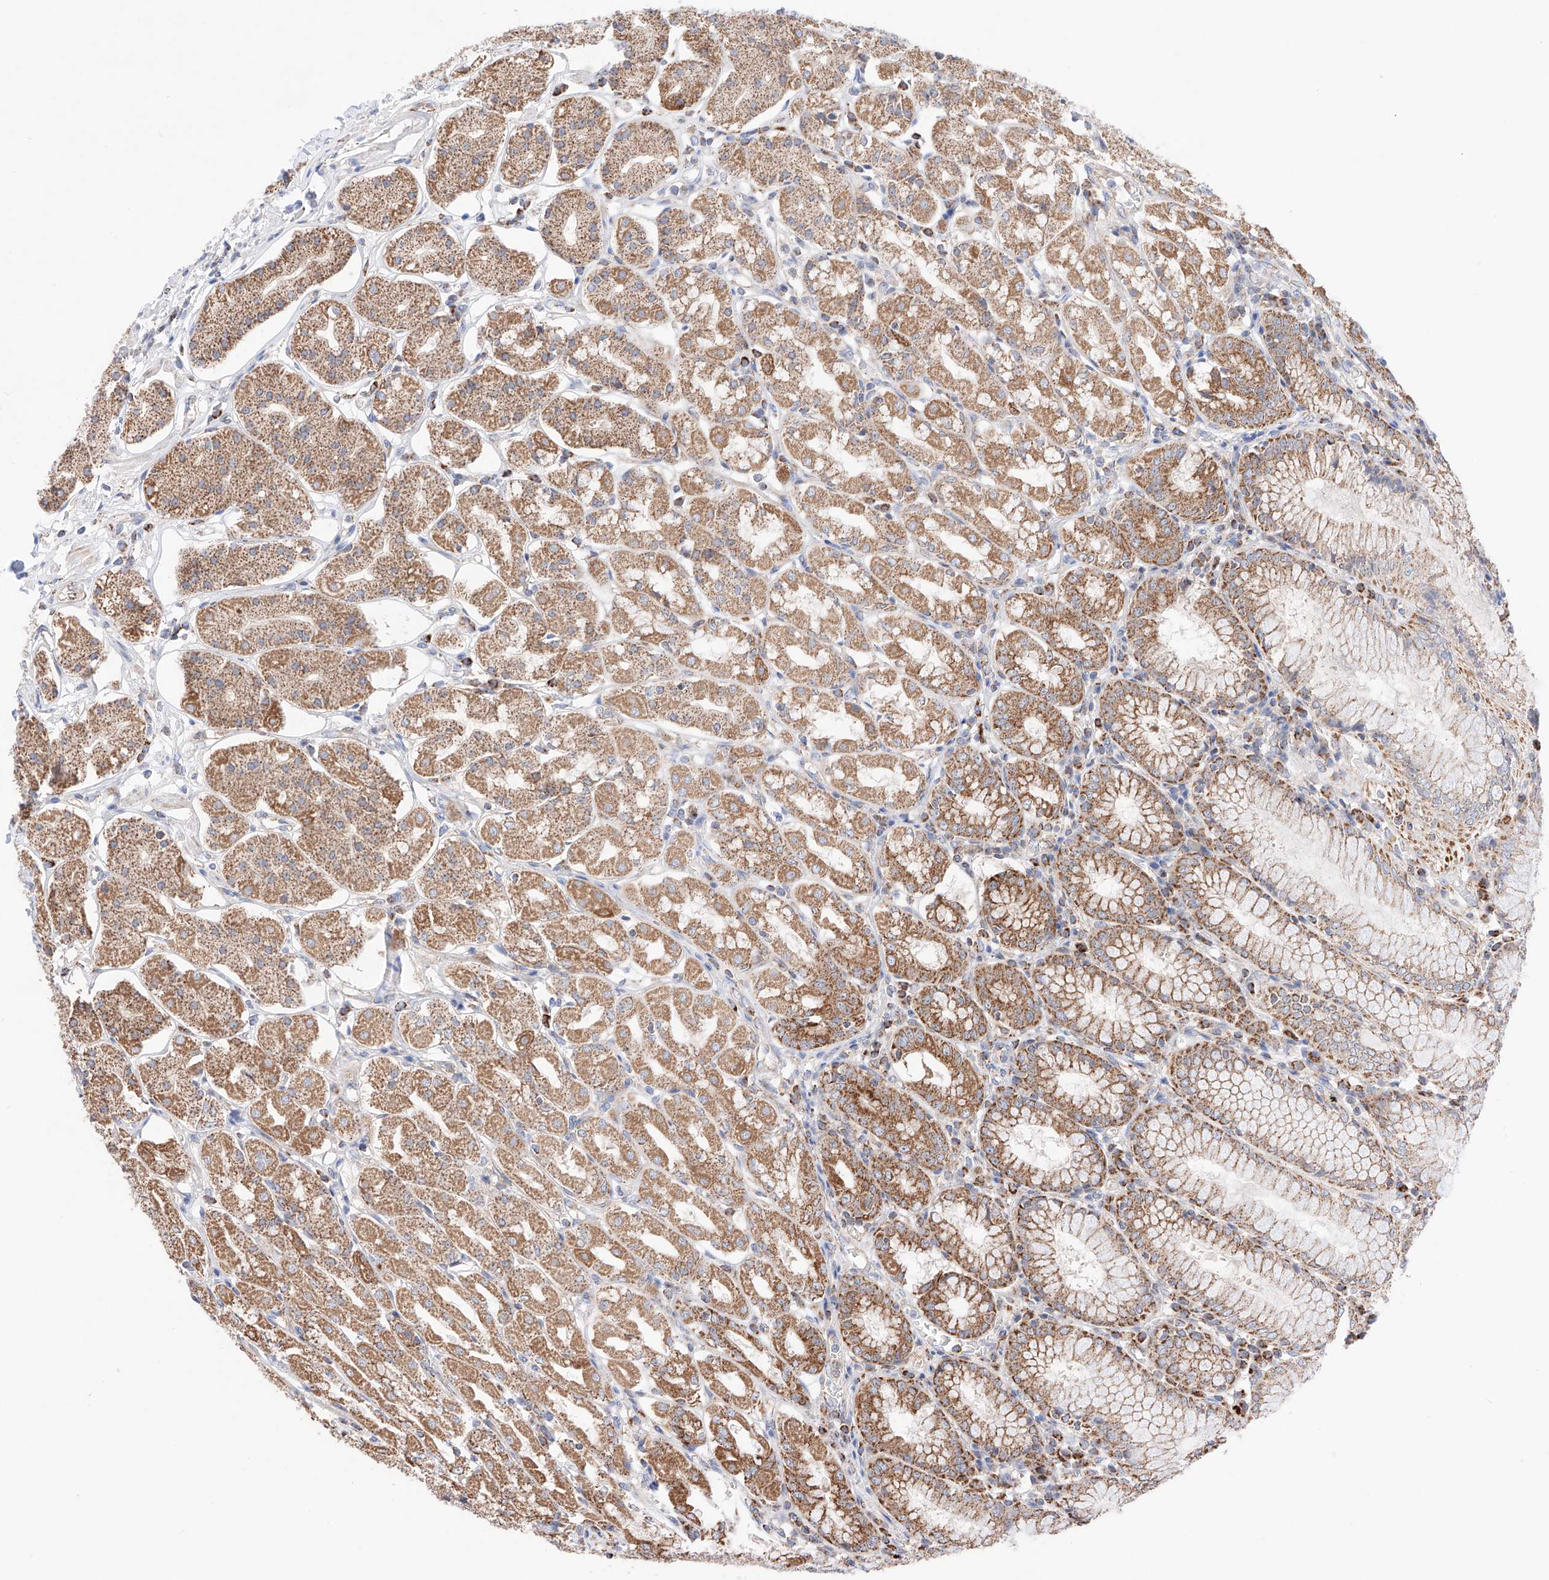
{"staining": {"intensity": "strong", "quantity": ">75%", "location": "cytoplasmic/membranous"}, "tissue": "stomach", "cell_type": "Glandular cells", "image_type": "normal", "snomed": [{"axis": "morphology", "description": "Normal tissue, NOS"}, {"axis": "topography", "description": "Stomach, lower"}], "caption": "This is a histology image of immunohistochemistry (IHC) staining of benign stomach, which shows strong staining in the cytoplasmic/membranous of glandular cells.", "gene": "KTI12", "patient": {"sex": "female", "age": 56}}